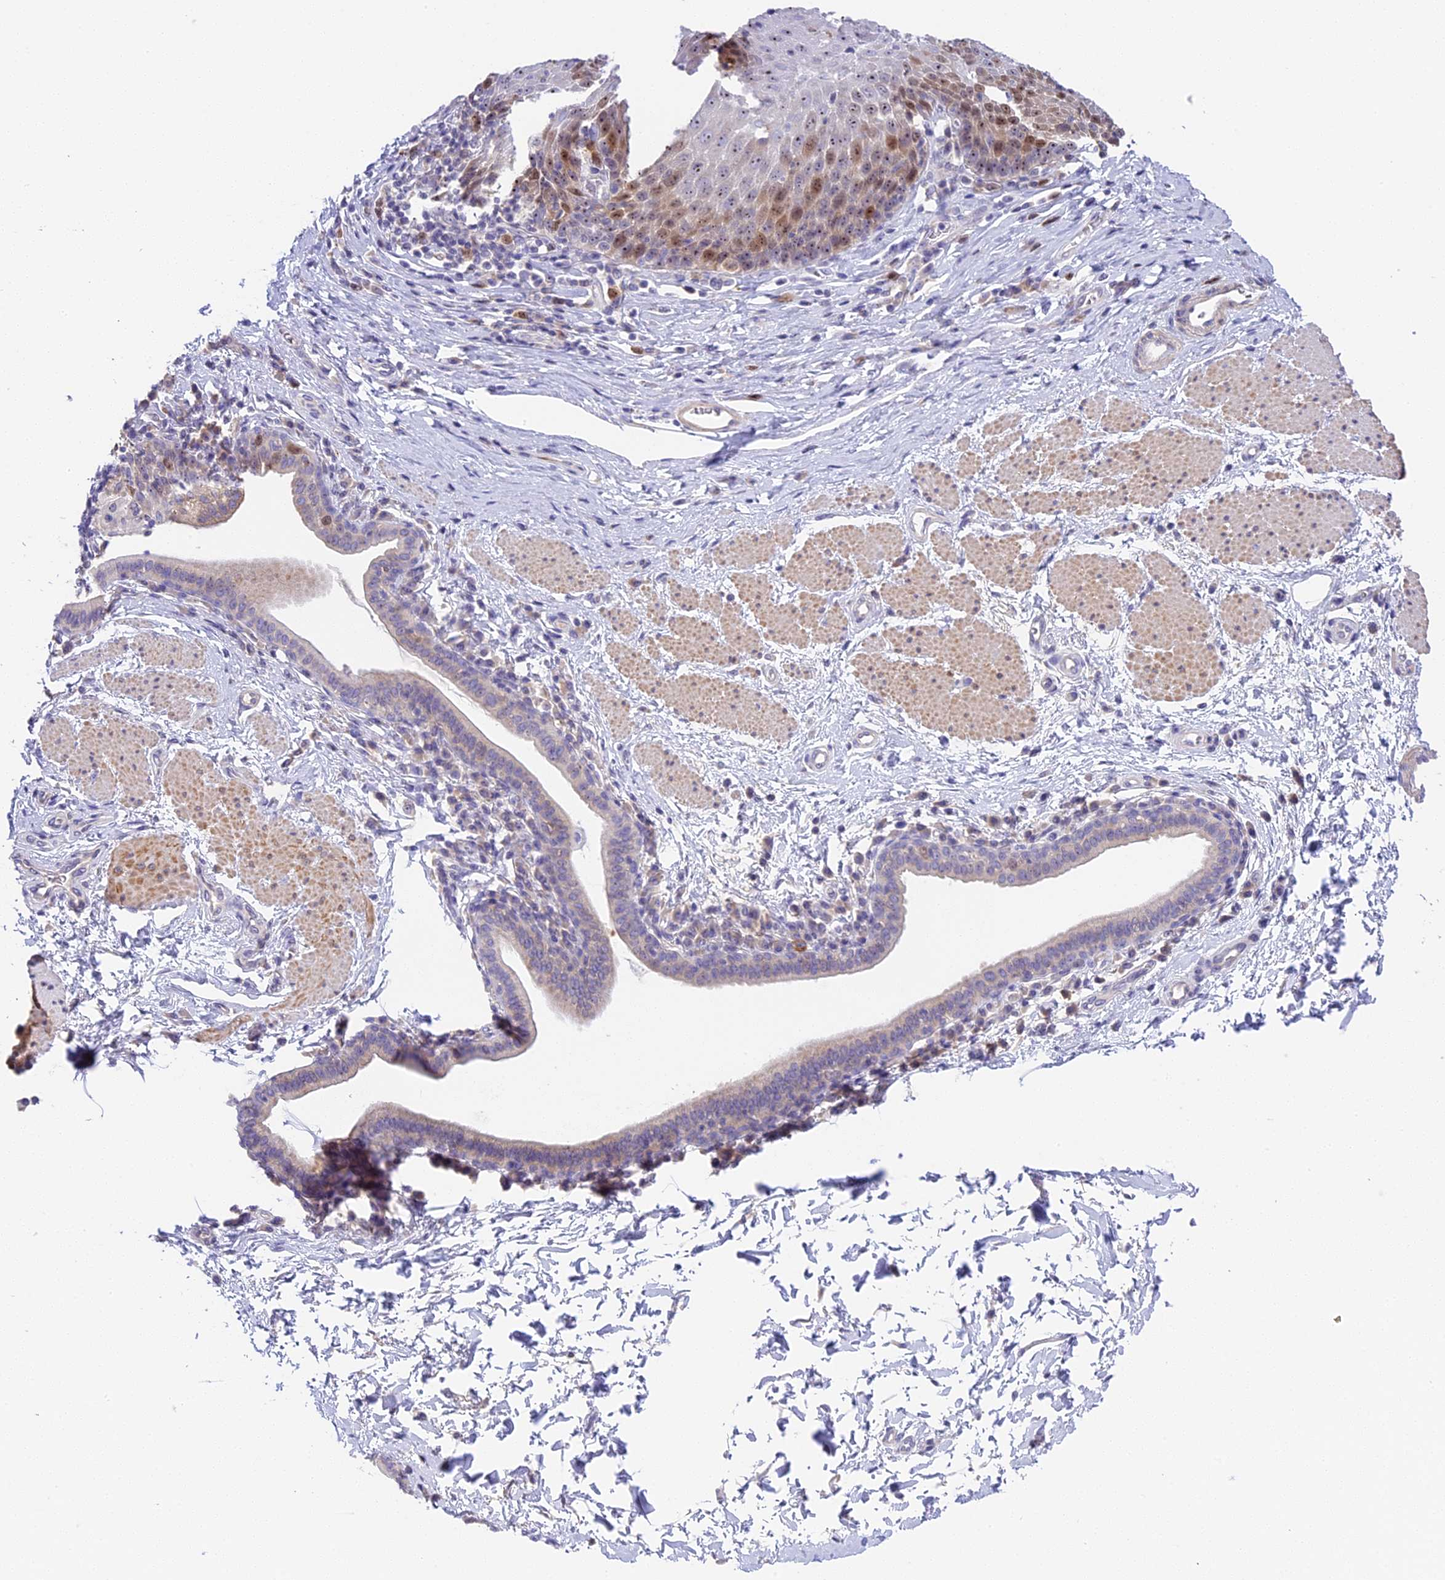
{"staining": {"intensity": "moderate", "quantity": "25%-75%", "location": "nuclear"}, "tissue": "esophagus", "cell_type": "Squamous epithelial cells", "image_type": "normal", "snomed": [{"axis": "morphology", "description": "Normal tissue, NOS"}, {"axis": "topography", "description": "Esophagus"}], "caption": "Immunohistochemistry of unremarkable human esophagus displays medium levels of moderate nuclear staining in approximately 25%-75% of squamous epithelial cells.", "gene": "RAD51", "patient": {"sex": "female", "age": 61}}